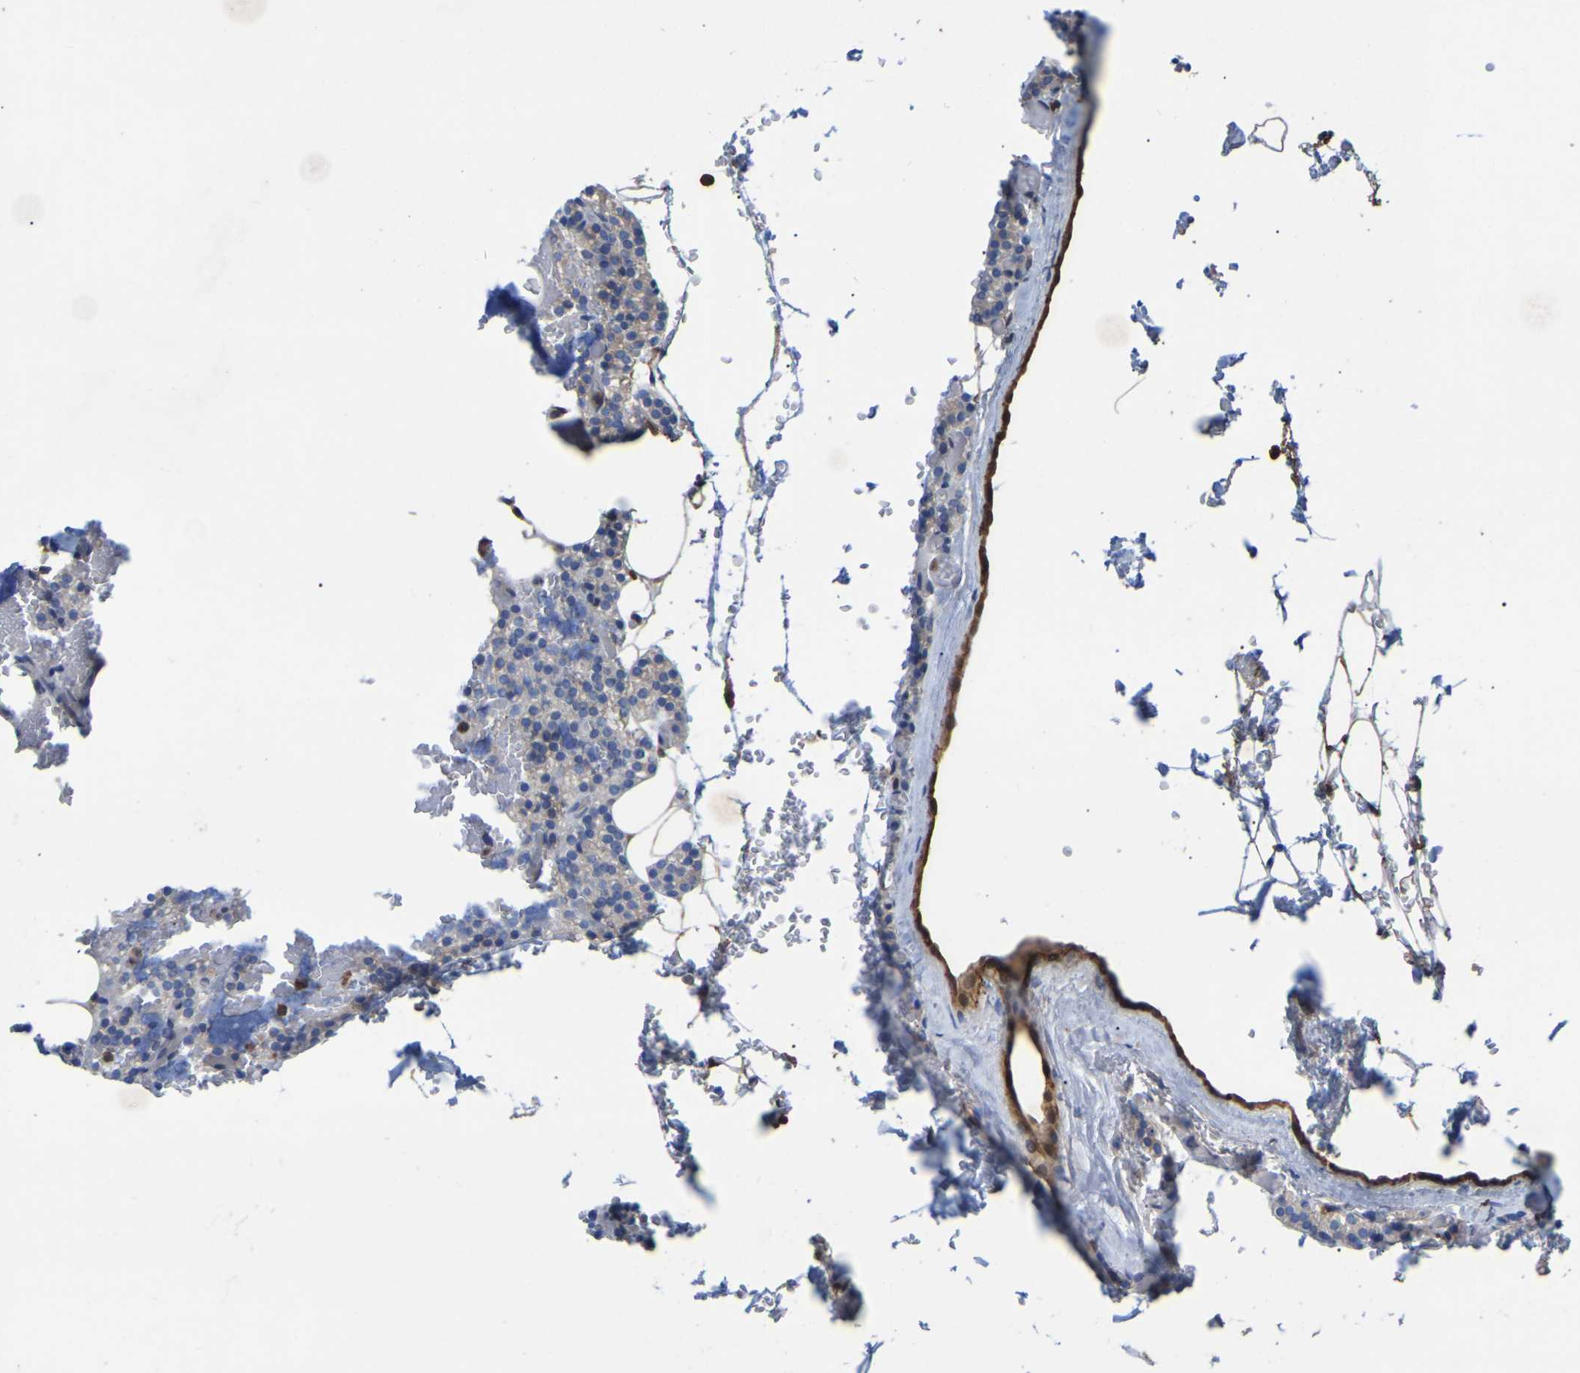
{"staining": {"intensity": "negative", "quantity": "none", "location": "none"}, "tissue": "parathyroid gland", "cell_type": "Glandular cells", "image_type": "normal", "snomed": [{"axis": "morphology", "description": "Normal tissue, NOS"}, {"axis": "morphology", "description": "Inflammation chronic"}, {"axis": "morphology", "description": "Goiter, colloid"}, {"axis": "topography", "description": "Thyroid gland"}, {"axis": "topography", "description": "Parathyroid gland"}], "caption": "Immunohistochemical staining of normal human parathyroid gland shows no significant staining in glandular cells. The staining was performed using DAB to visualize the protein expression in brown, while the nuclei were stained in blue with hematoxylin (Magnification: 20x).", "gene": "CIT", "patient": {"sex": "male", "age": 65}}